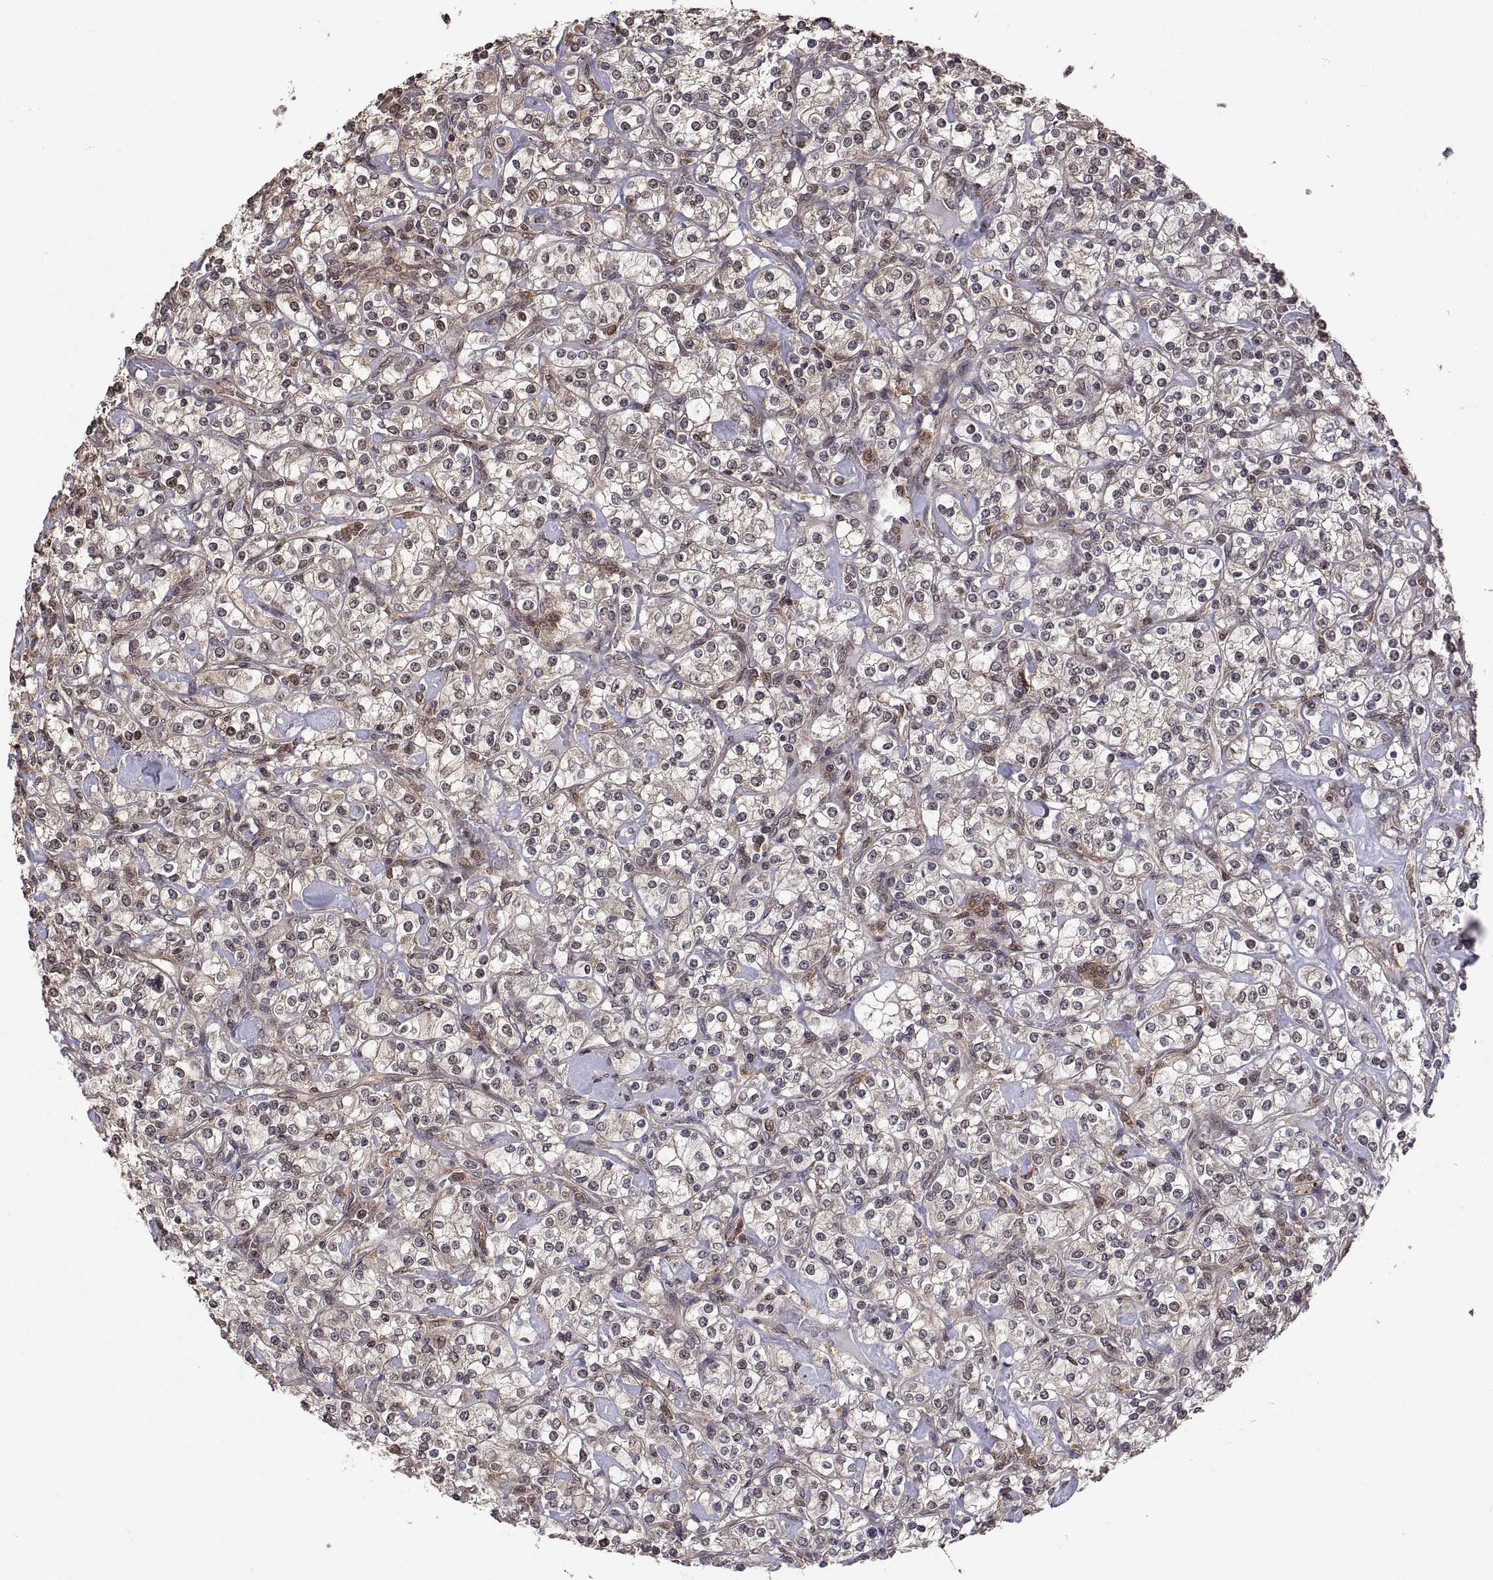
{"staining": {"intensity": "moderate", "quantity": "<25%", "location": "cytoplasmic/membranous,nuclear"}, "tissue": "renal cancer", "cell_type": "Tumor cells", "image_type": "cancer", "snomed": [{"axis": "morphology", "description": "Adenocarcinoma, NOS"}, {"axis": "topography", "description": "Kidney"}], "caption": "Renal cancer (adenocarcinoma) stained for a protein (brown) demonstrates moderate cytoplasmic/membranous and nuclear positive staining in about <25% of tumor cells.", "gene": "ZNRF2", "patient": {"sex": "male", "age": 77}}